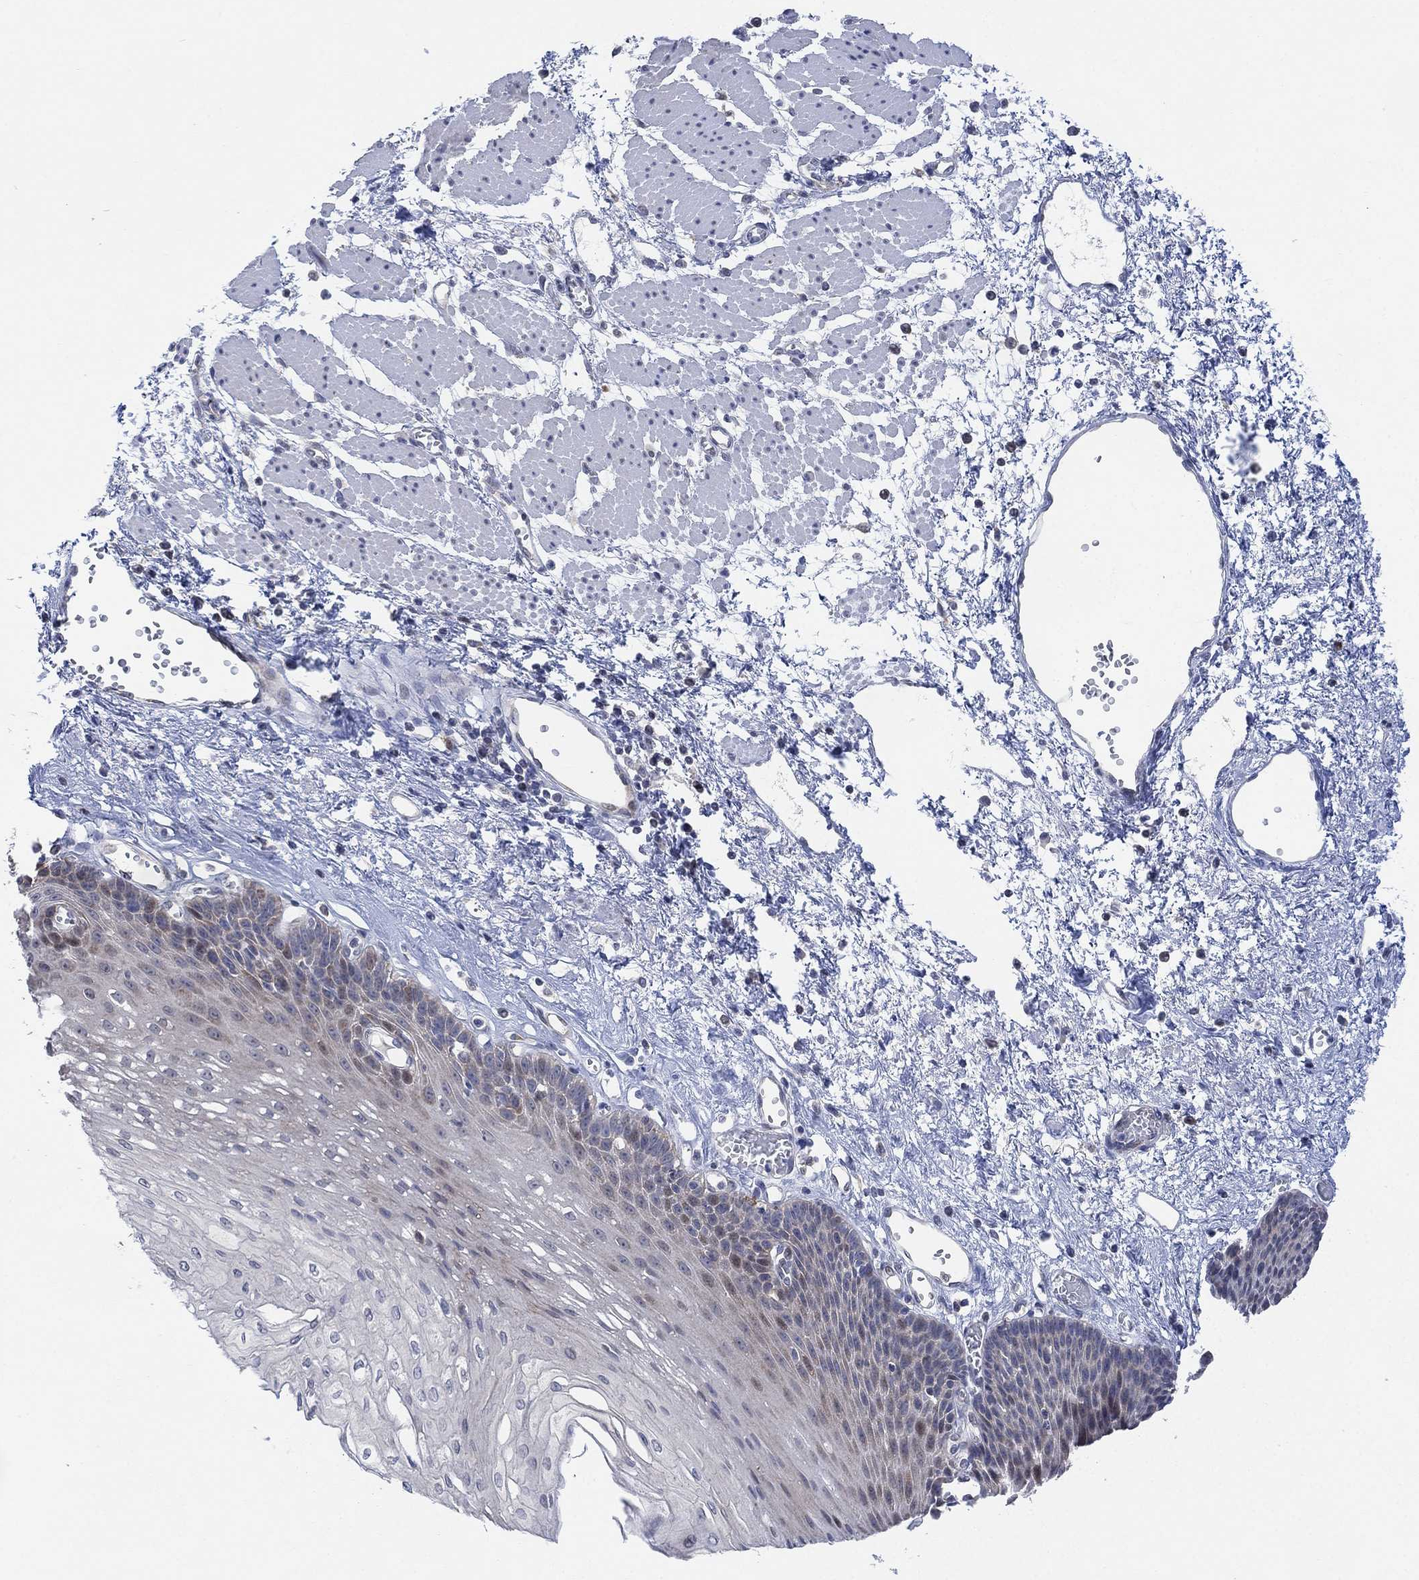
{"staining": {"intensity": "negative", "quantity": "none", "location": "none"}, "tissue": "esophagus", "cell_type": "Squamous epithelial cells", "image_type": "normal", "snomed": [{"axis": "morphology", "description": "Normal tissue, NOS"}, {"axis": "topography", "description": "Esophagus"}], "caption": "IHC of benign human esophagus reveals no positivity in squamous epithelial cells. (DAB (3,3'-diaminobenzidine) IHC with hematoxylin counter stain).", "gene": "CNTF", "patient": {"sex": "female", "age": 62}}